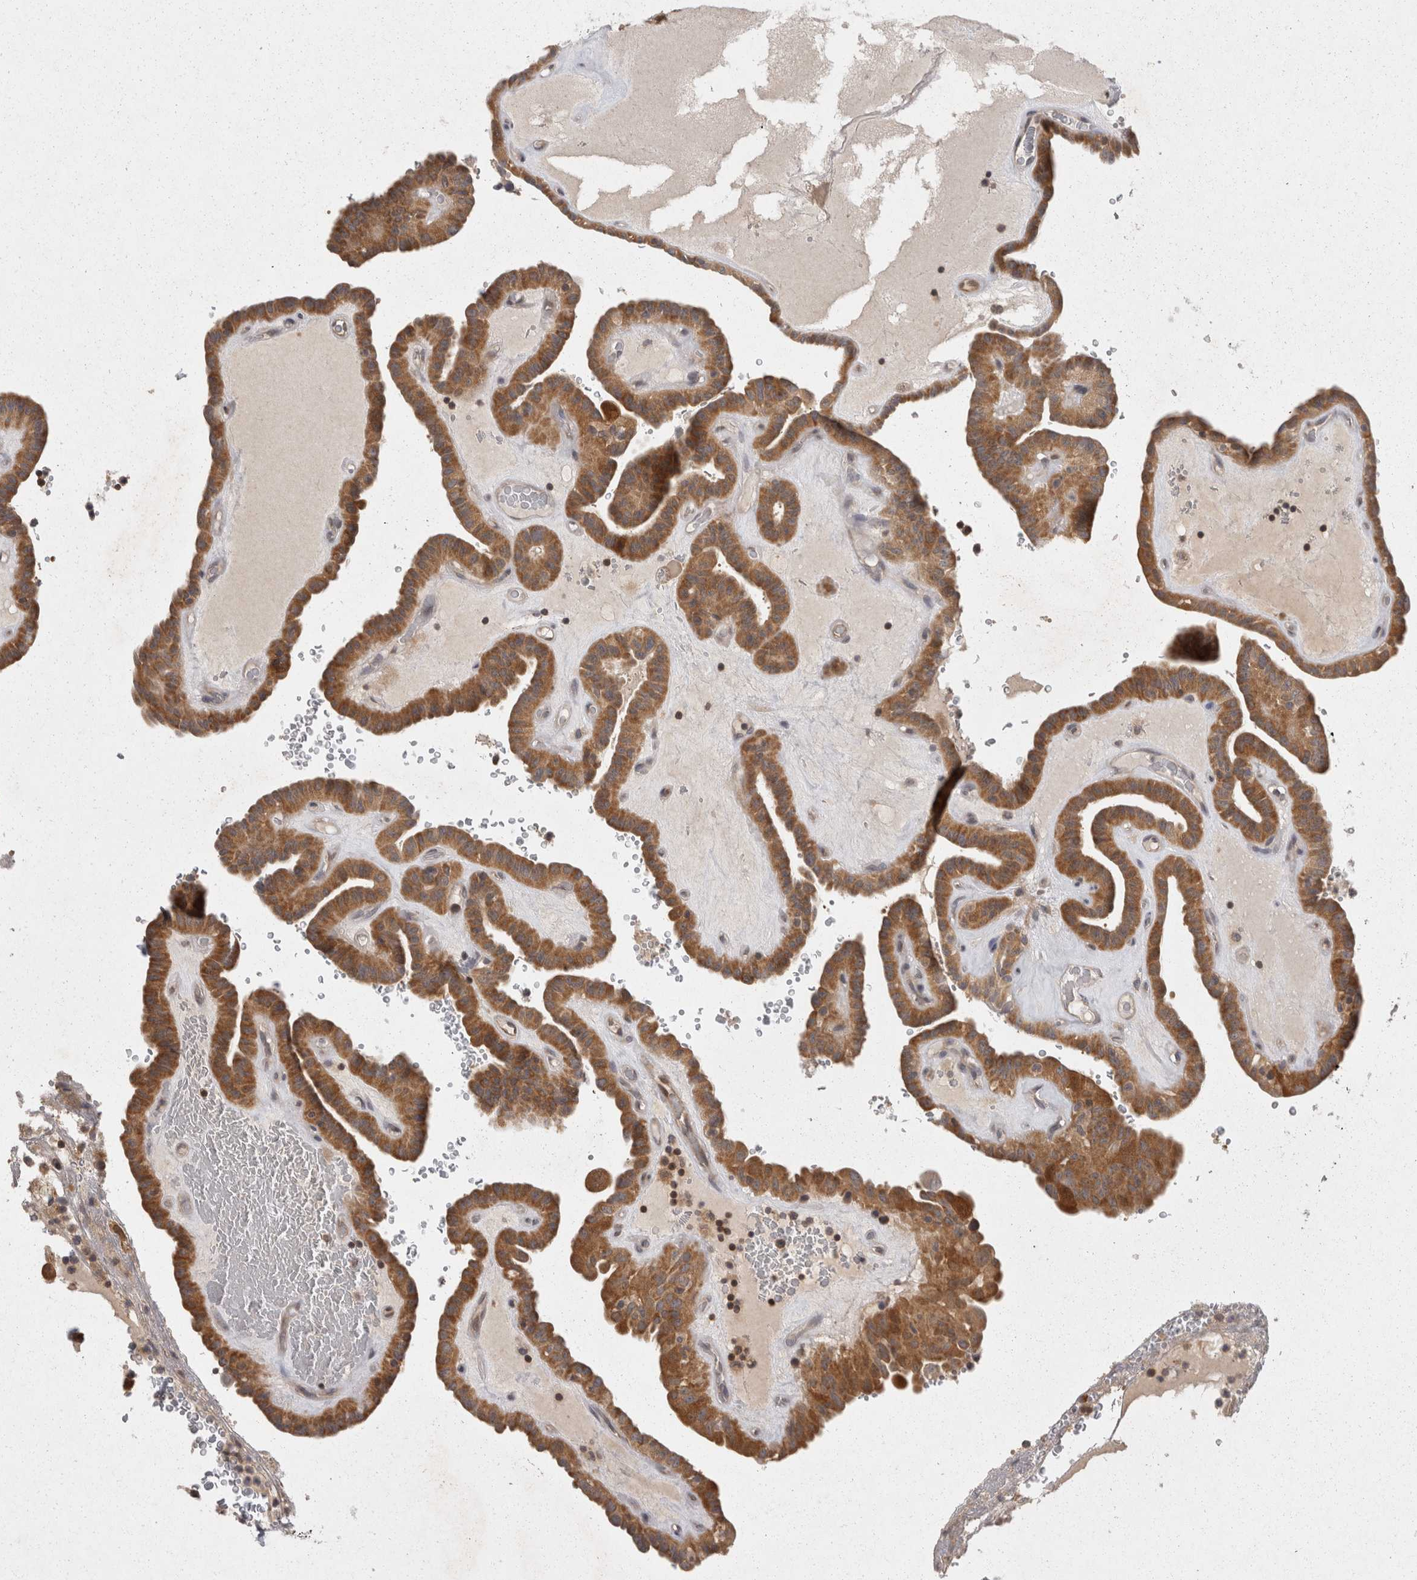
{"staining": {"intensity": "moderate", "quantity": ">75%", "location": "cytoplasmic/membranous"}, "tissue": "thyroid cancer", "cell_type": "Tumor cells", "image_type": "cancer", "snomed": [{"axis": "morphology", "description": "Papillary adenocarcinoma, NOS"}, {"axis": "topography", "description": "Thyroid gland"}], "caption": "Immunohistochemistry (IHC) micrograph of neoplastic tissue: thyroid cancer stained using immunohistochemistry displays medium levels of moderate protein expression localized specifically in the cytoplasmic/membranous of tumor cells, appearing as a cytoplasmic/membranous brown color.", "gene": "ACAT2", "patient": {"sex": "male", "age": 77}}